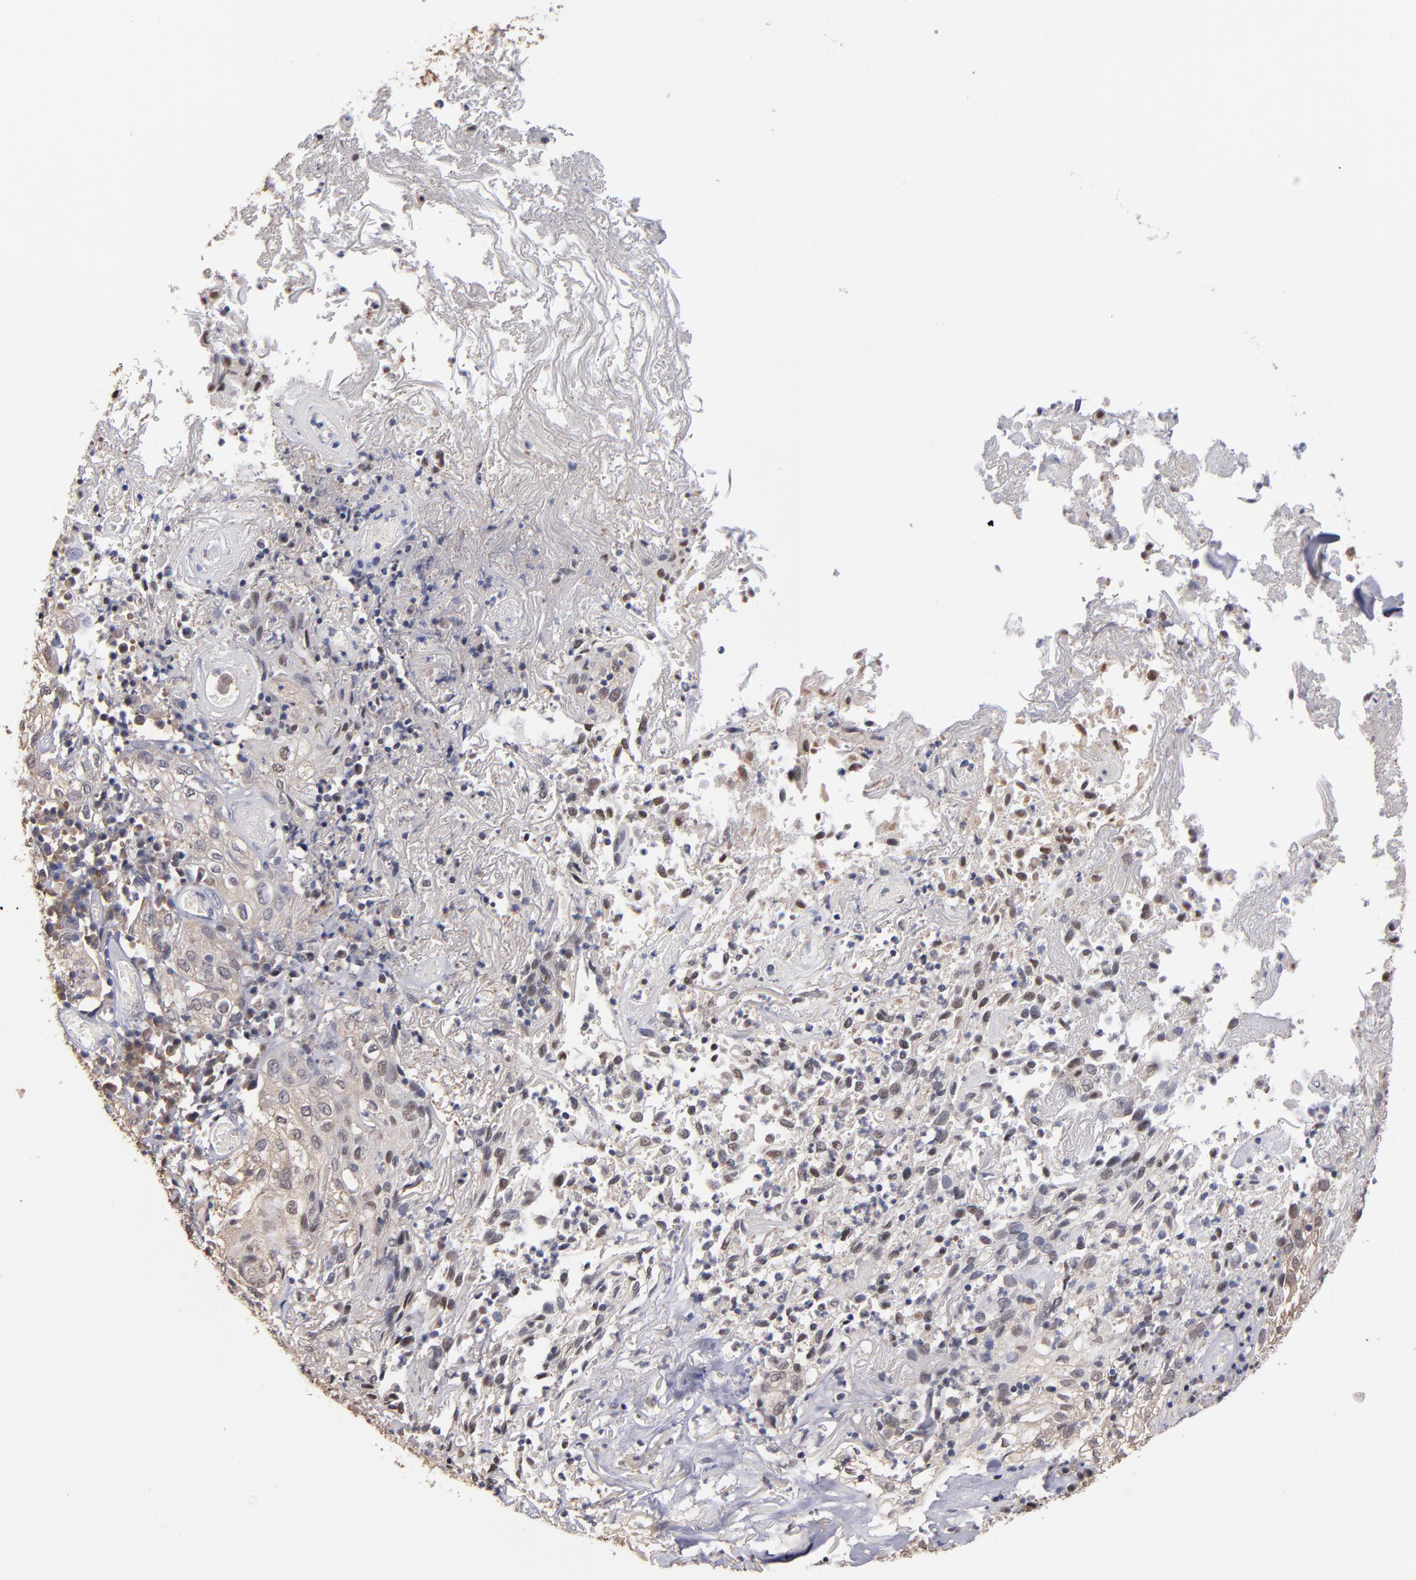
{"staining": {"intensity": "weak", "quantity": "25%-75%", "location": "cytoplasmic/membranous,nuclear"}, "tissue": "skin cancer", "cell_type": "Tumor cells", "image_type": "cancer", "snomed": [{"axis": "morphology", "description": "Squamous cell carcinoma, NOS"}, {"axis": "topography", "description": "Skin"}], "caption": "Brown immunohistochemical staining in human squamous cell carcinoma (skin) displays weak cytoplasmic/membranous and nuclear expression in about 25%-75% of tumor cells.", "gene": "PSMD10", "patient": {"sex": "male", "age": 65}}